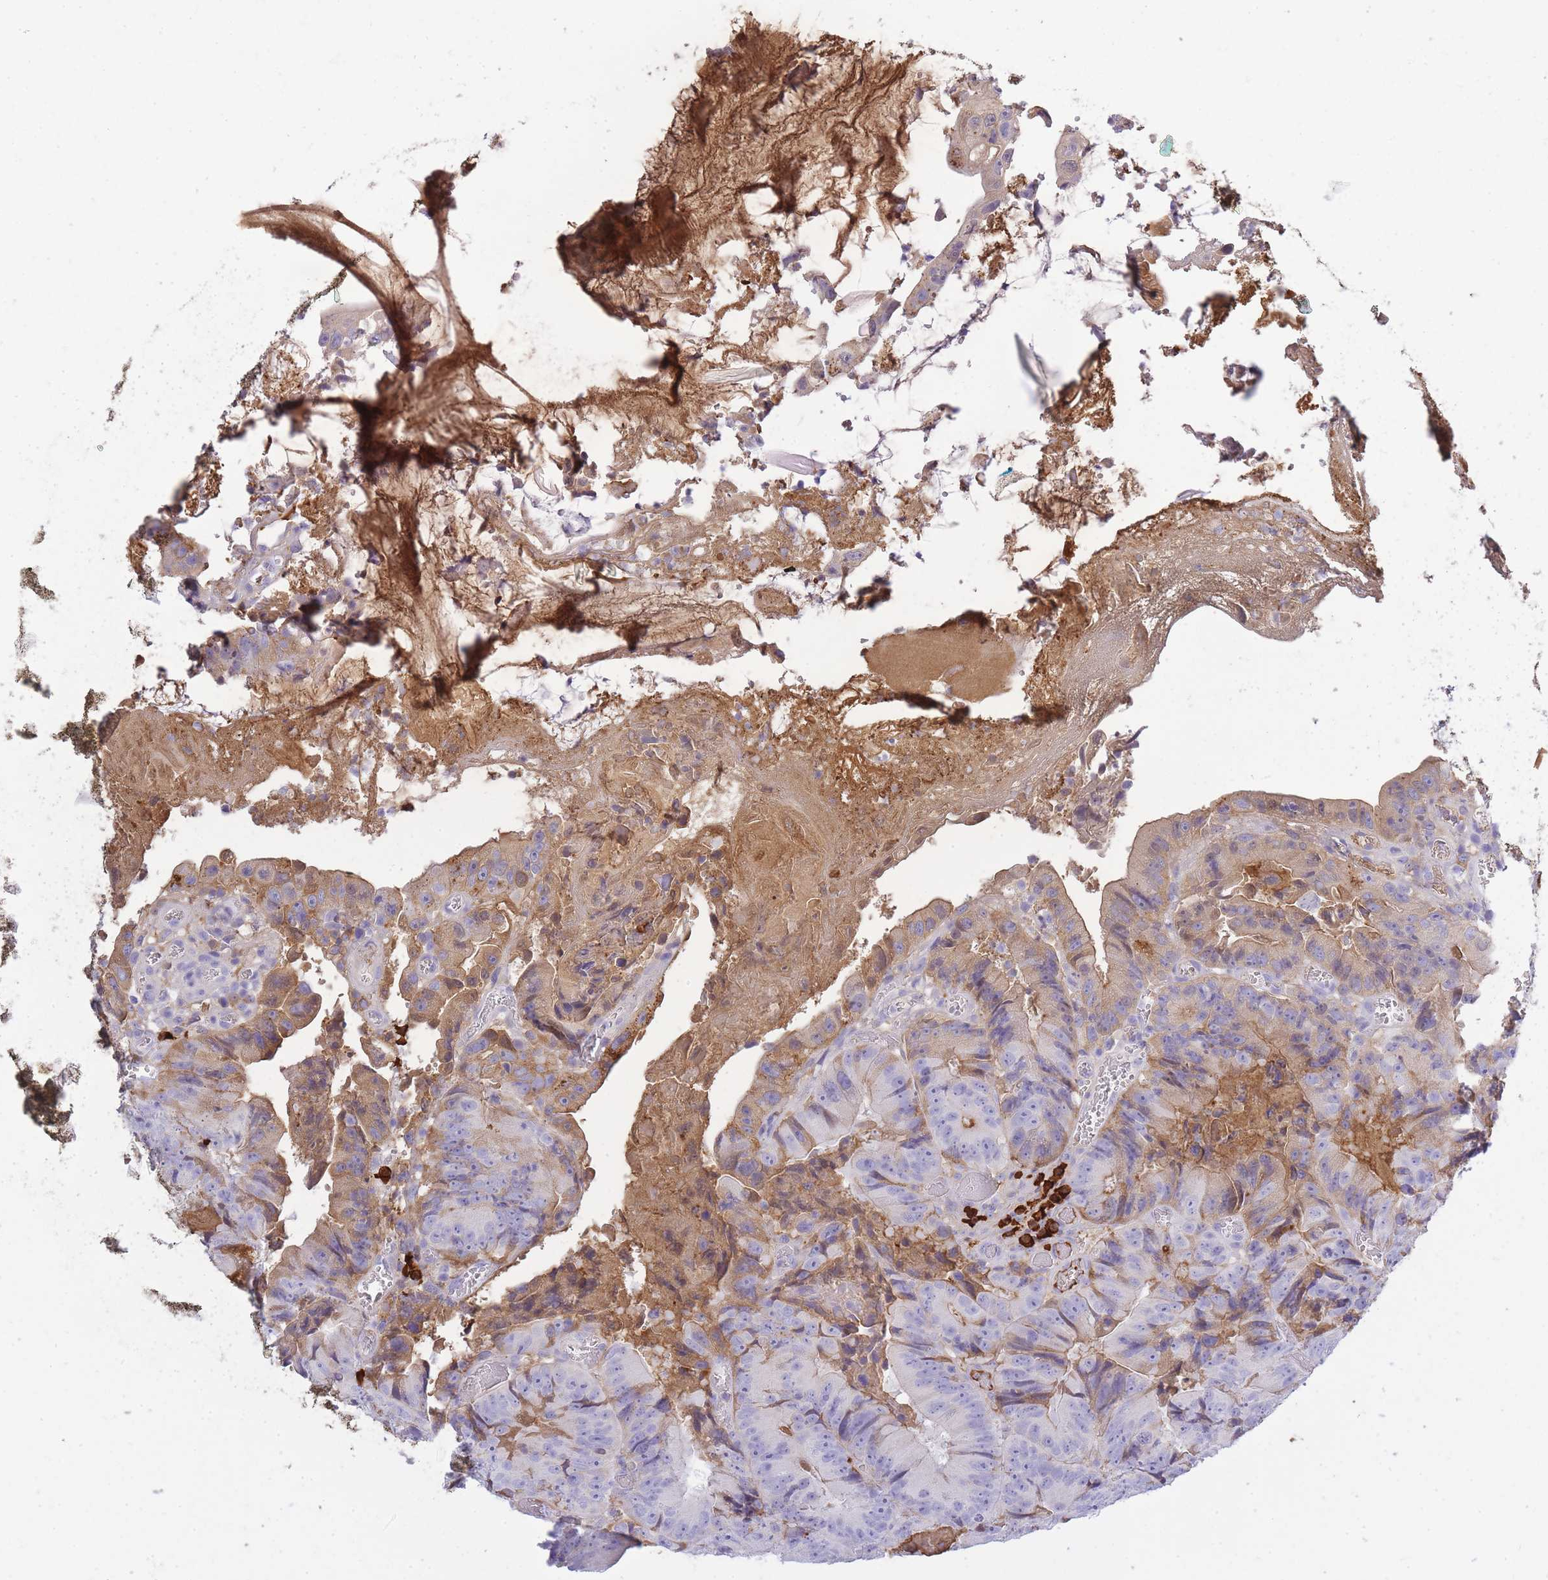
{"staining": {"intensity": "moderate", "quantity": "<25%", "location": "cytoplasmic/membranous"}, "tissue": "colorectal cancer", "cell_type": "Tumor cells", "image_type": "cancer", "snomed": [{"axis": "morphology", "description": "Adenocarcinoma, NOS"}, {"axis": "topography", "description": "Colon"}], "caption": "Immunohistochemistry photomicrograph of neoplastic tissue: colorectal adenocarcinoma stained using immunohistochemistry (IHC) displays low levels of moderate protein expression localized specifically in the cytoplasmic/membranous of tumor cells, appearing as a cytoplasmic/membranous brown color.", "gene": "IGKV1D-42", "patient": {"sex": "female", "age": 86}}